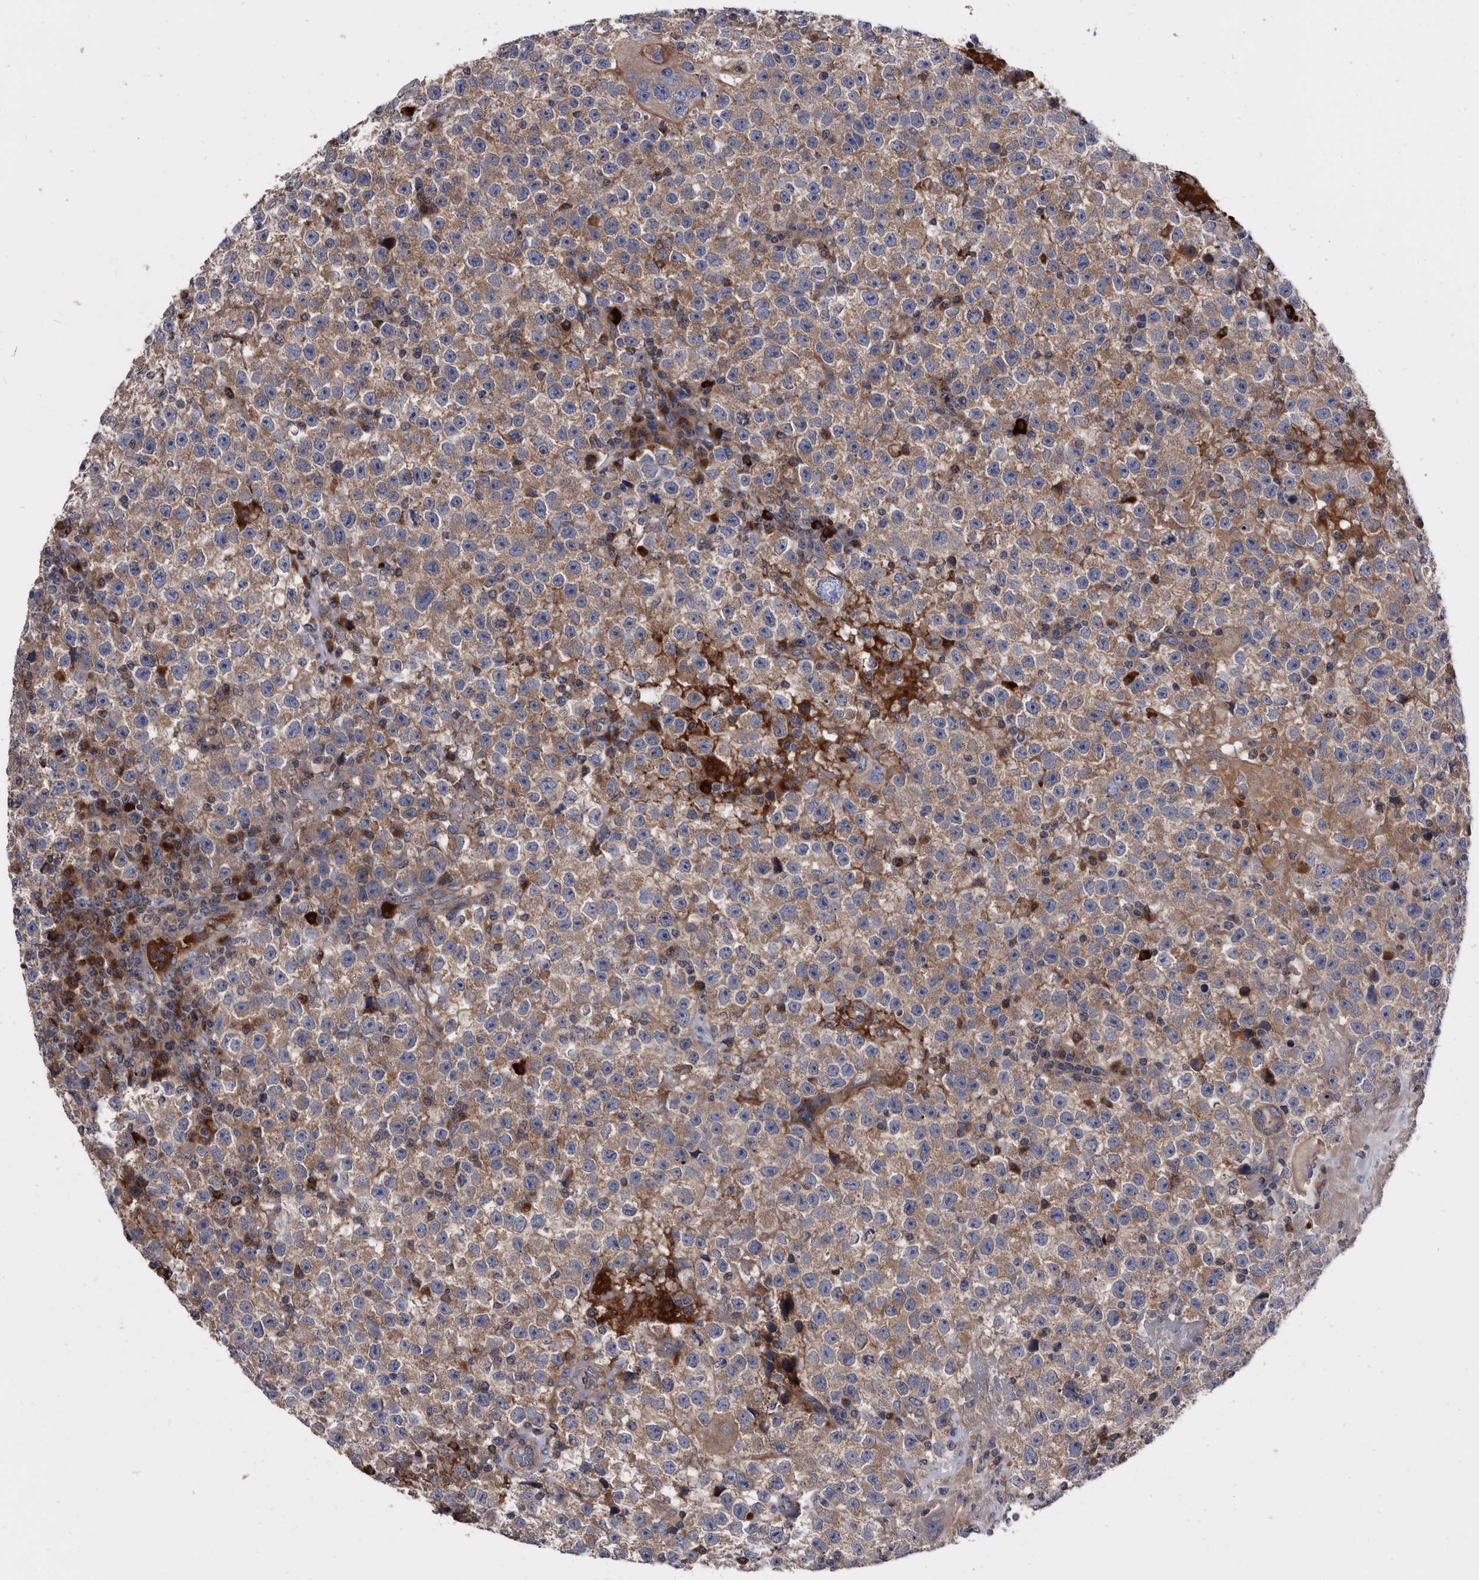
{"staining": {"intensity": "moderate", "quantity": ">75%", "location": "cytoplasmic/membranous"}, "tissue": "testis cancer", "cell_type": "Tumor cells", "image_type": "cancer", "snomed": [{"axis": "morphology", "description": "Seminoma, NOS"}, {"axis": "topography", "description": "Testis"}], "caption": "Protein analysis of testis seminoma tissue exhibits moderate cytoplasmic/membranous positivity in approximately >75% of tumor cells.", "gene": "DTNBP1", "patient": {"sex": "male", "age": 22}}